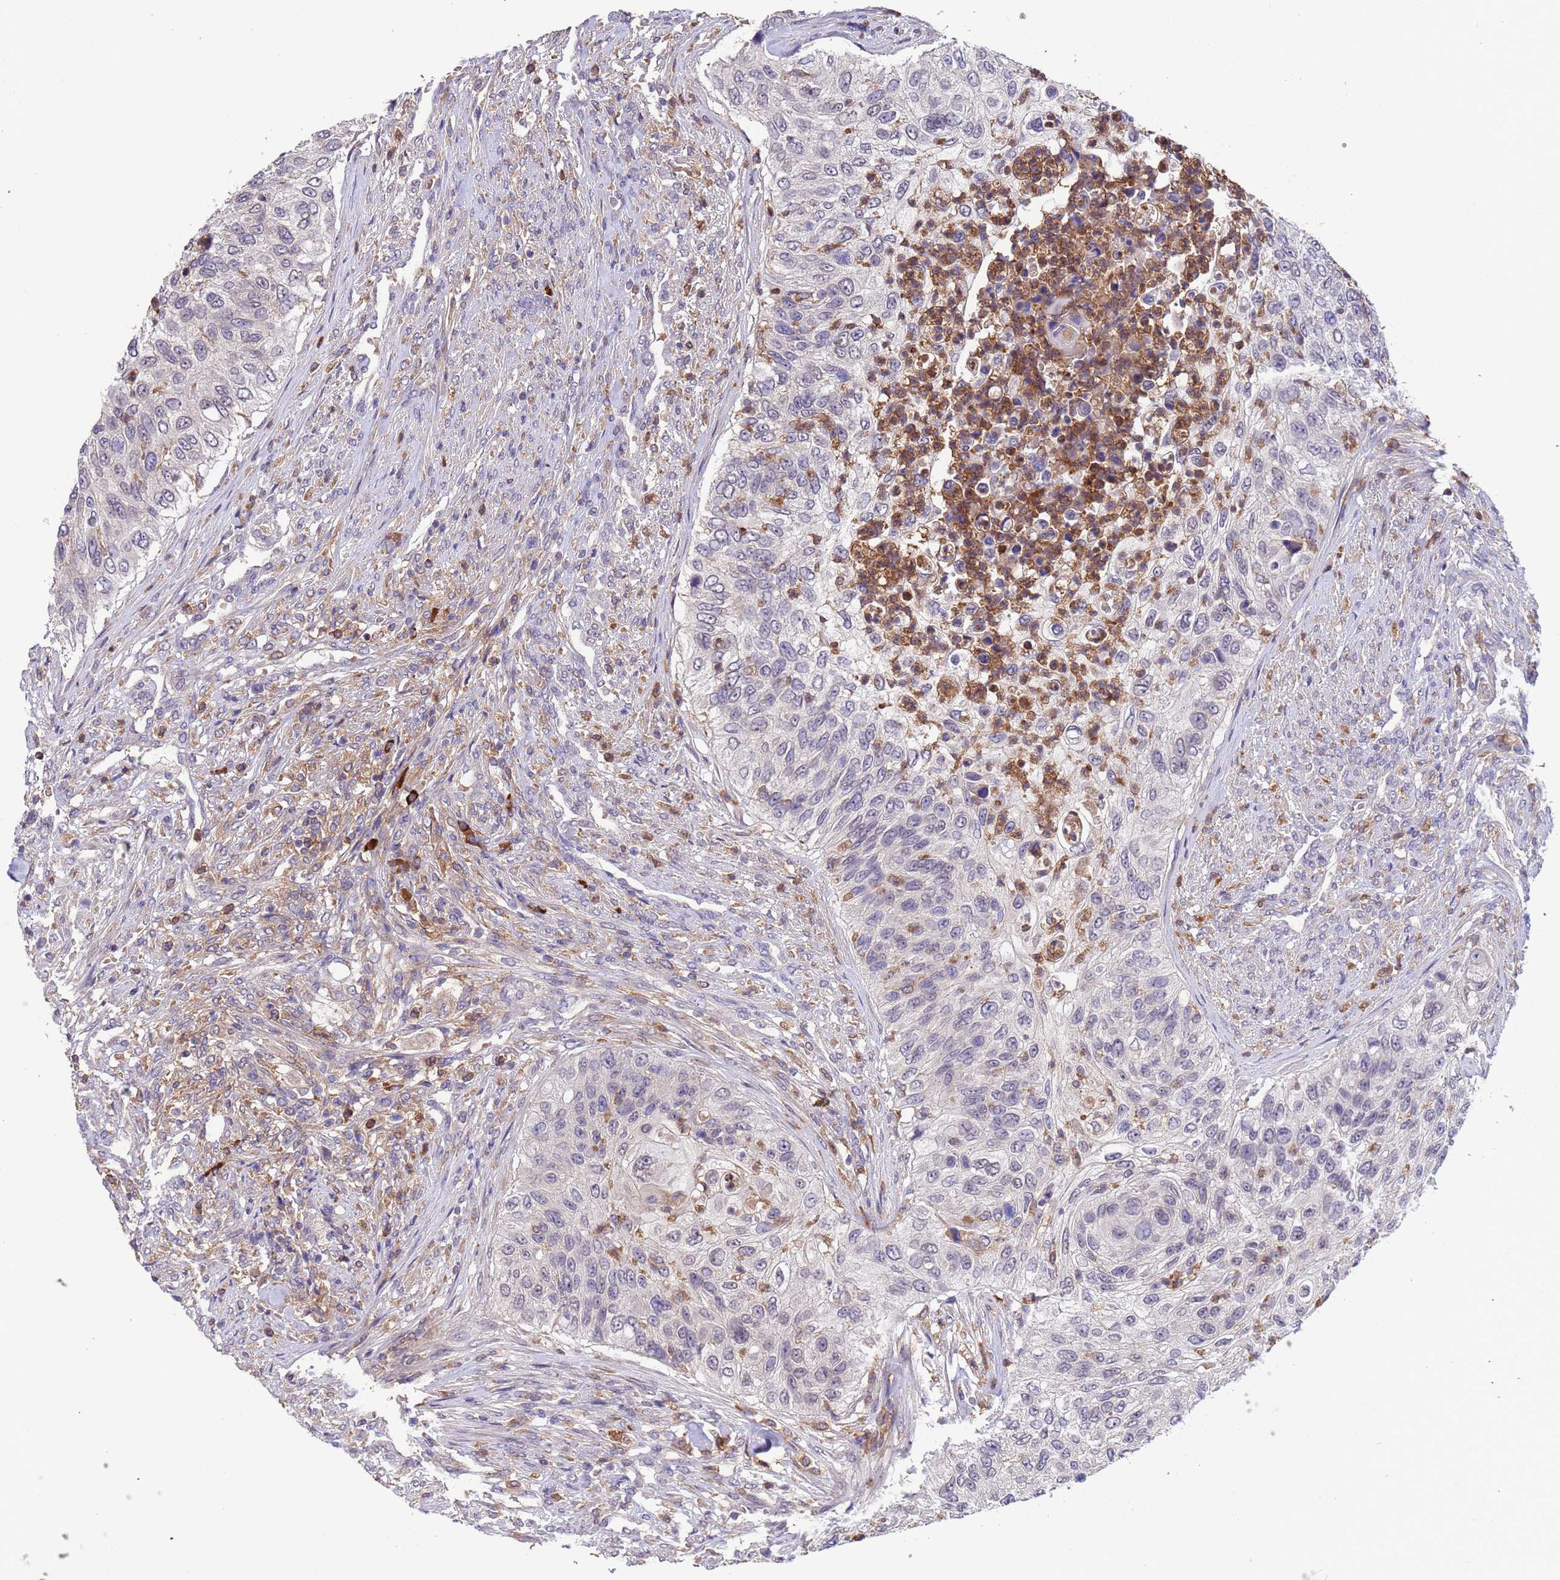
{"staining": {"intensity": "negative", "quantity": "none", "location": "none"}, "tissue": "urothelial cancer", "cell_type": "Tumor cells", "image_type": "cancer", "snomed": [{"axis": "morphology", "description": "Urothelial carcinoma, High grade"}, {"axis": "topography", "description": "Urinary bladder"}], "caption": "Immunohistochemistry micrograph of neoplastic tissue: urothelial cancer stained with DAB (3,3'-diaminobenzidine) demonstrates no significant protein staining in tumor cells. (DAB immunohistochemistry visualized using brightfield microscopy, high magnification).", "gene": "AMPD3", "patient": {"sex": "female", "age": 60}}